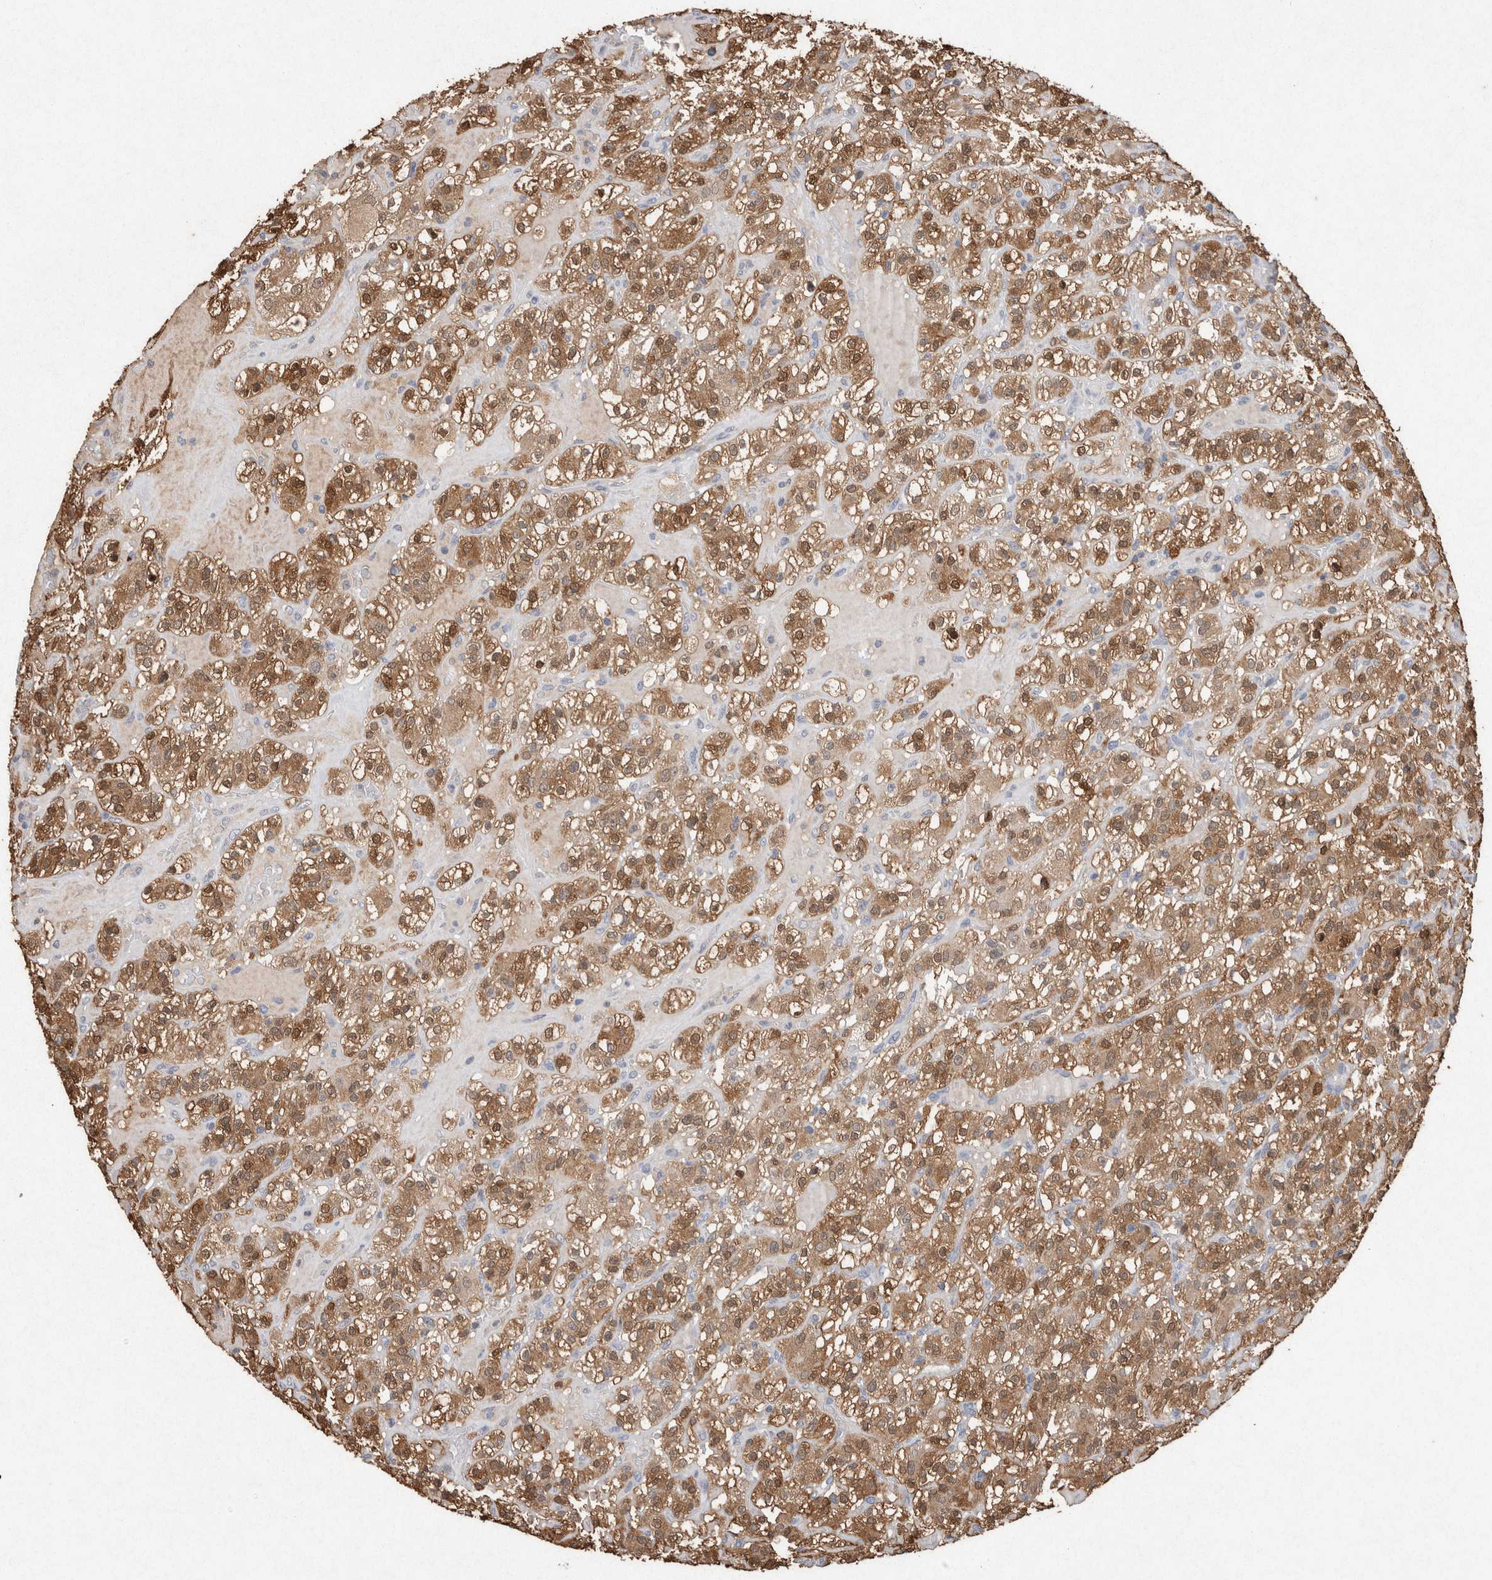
{"staining": {"intensity": "moderate", "quantity": ">75%", "location": "cytoplasmic/membranous,nuclear"}, "tissue": "renal cancer", "cell_type": "Tumor cells", "image_type": "cancer", "snomed": [{"axis": "morphology", "description": "Normal tissue, NOS"}, {"axis": "morphology", "description": "Adenocarcinoma, NOS"}, {"axis": "topography", "description": "Kidney"}], "caption": "Tumor cells reveal medium levels of moderate cytoplasmic/membranous and nuclear positivity in about >75% of cells in renal cancer (adenocarcinoma). The staining was performed using DAB (3,3'-diaminobenzidine) to visualize the protein expression in brown, while the nuclei were stained in blue with hematoxylin (Magnification: 20x).", "gene": "FABP7", "patient": {"sex": "female", "age": 72}}